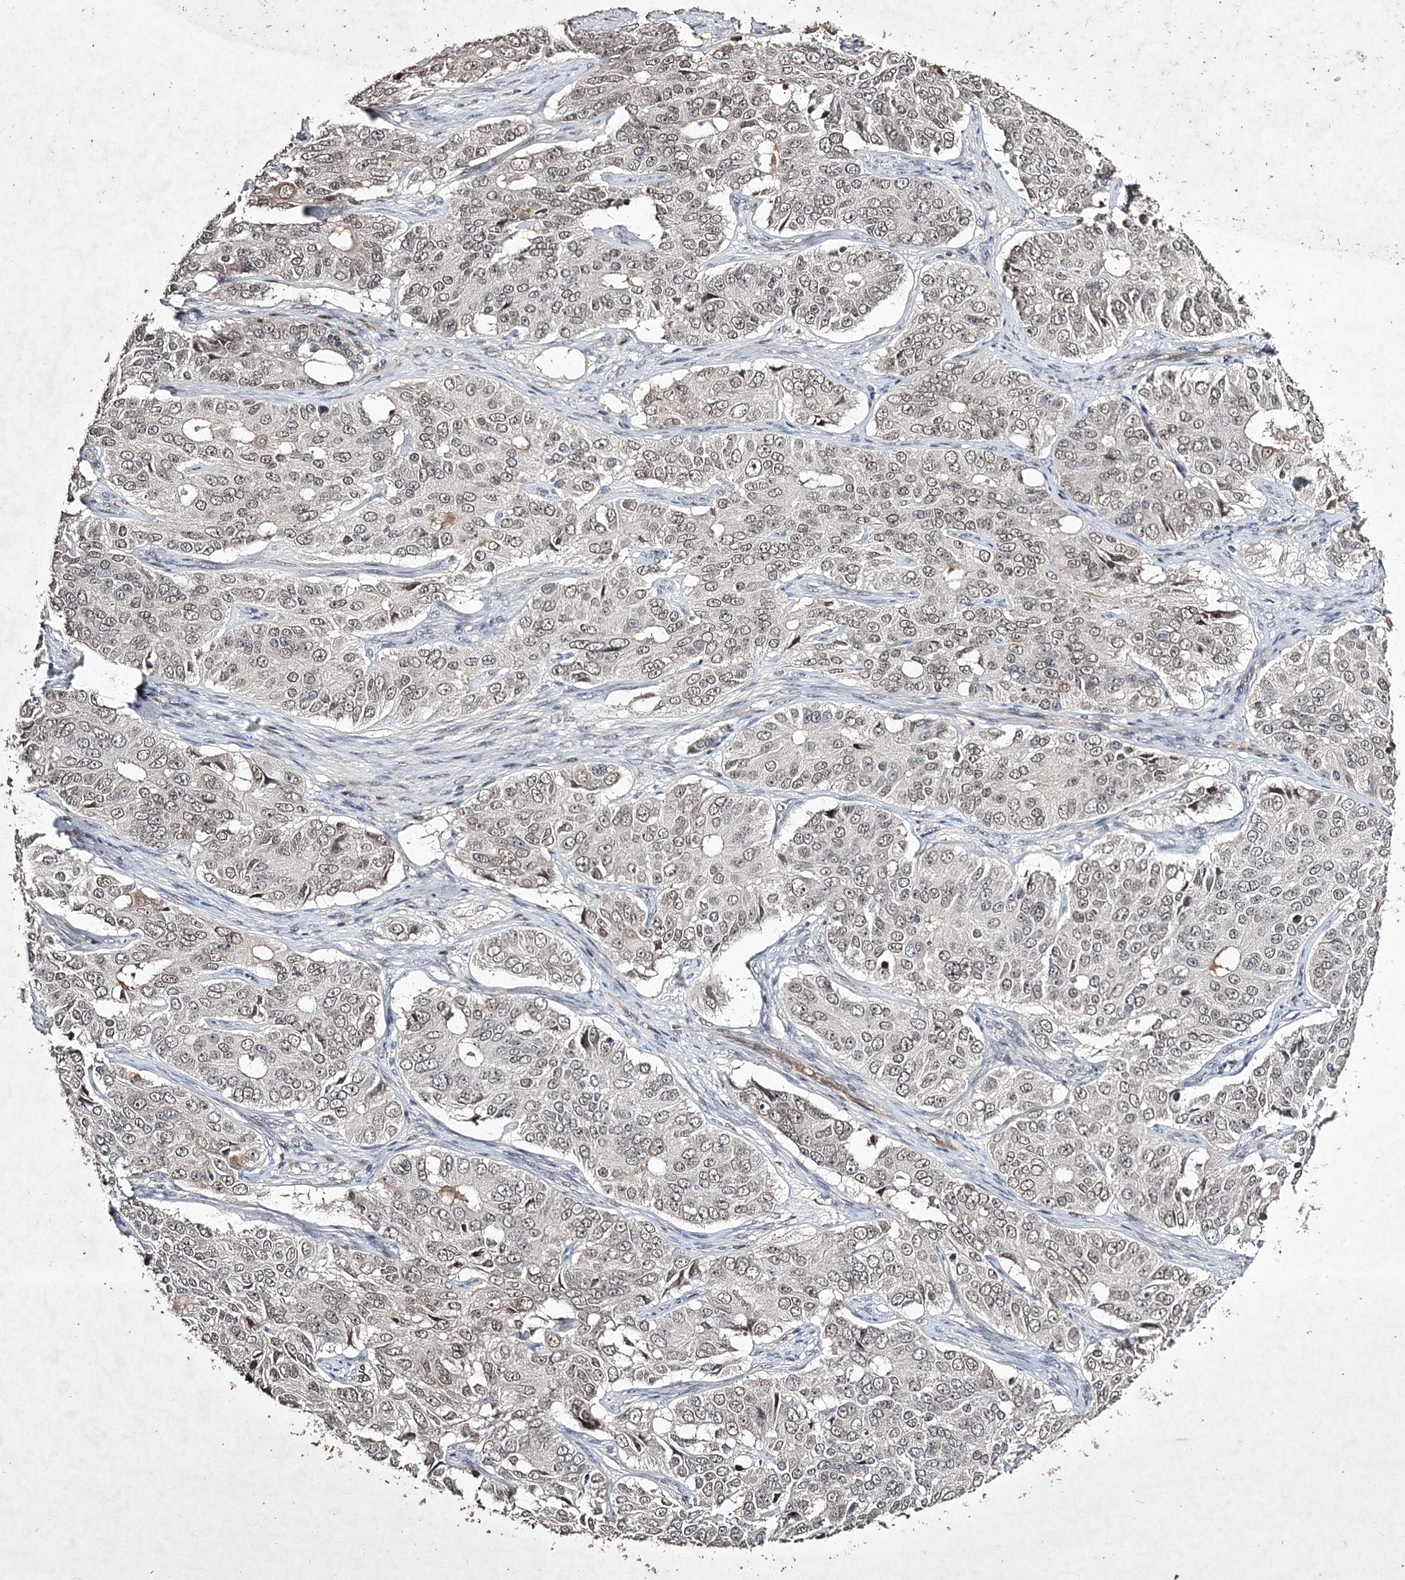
{"staining": {"intensity": "weak", "quantity": ">75%", "location": "nuclear"}, "tissue": "ovarian cancer", "cell_type": "Tumor cells", "image_type": "cancer", "snomed": [{"axis": "morphology", "description": "Carcinoma, endometroid"}, {"axis": "topography", "description": "Ovary"}], "caption": "Human ovarian cancer stained with a brown dye exhibits weak nuclear positive staining in approximately >75% of tumor cells.", "gene": "C3orf38", "patient": {"sex": "female", "age": 51}}